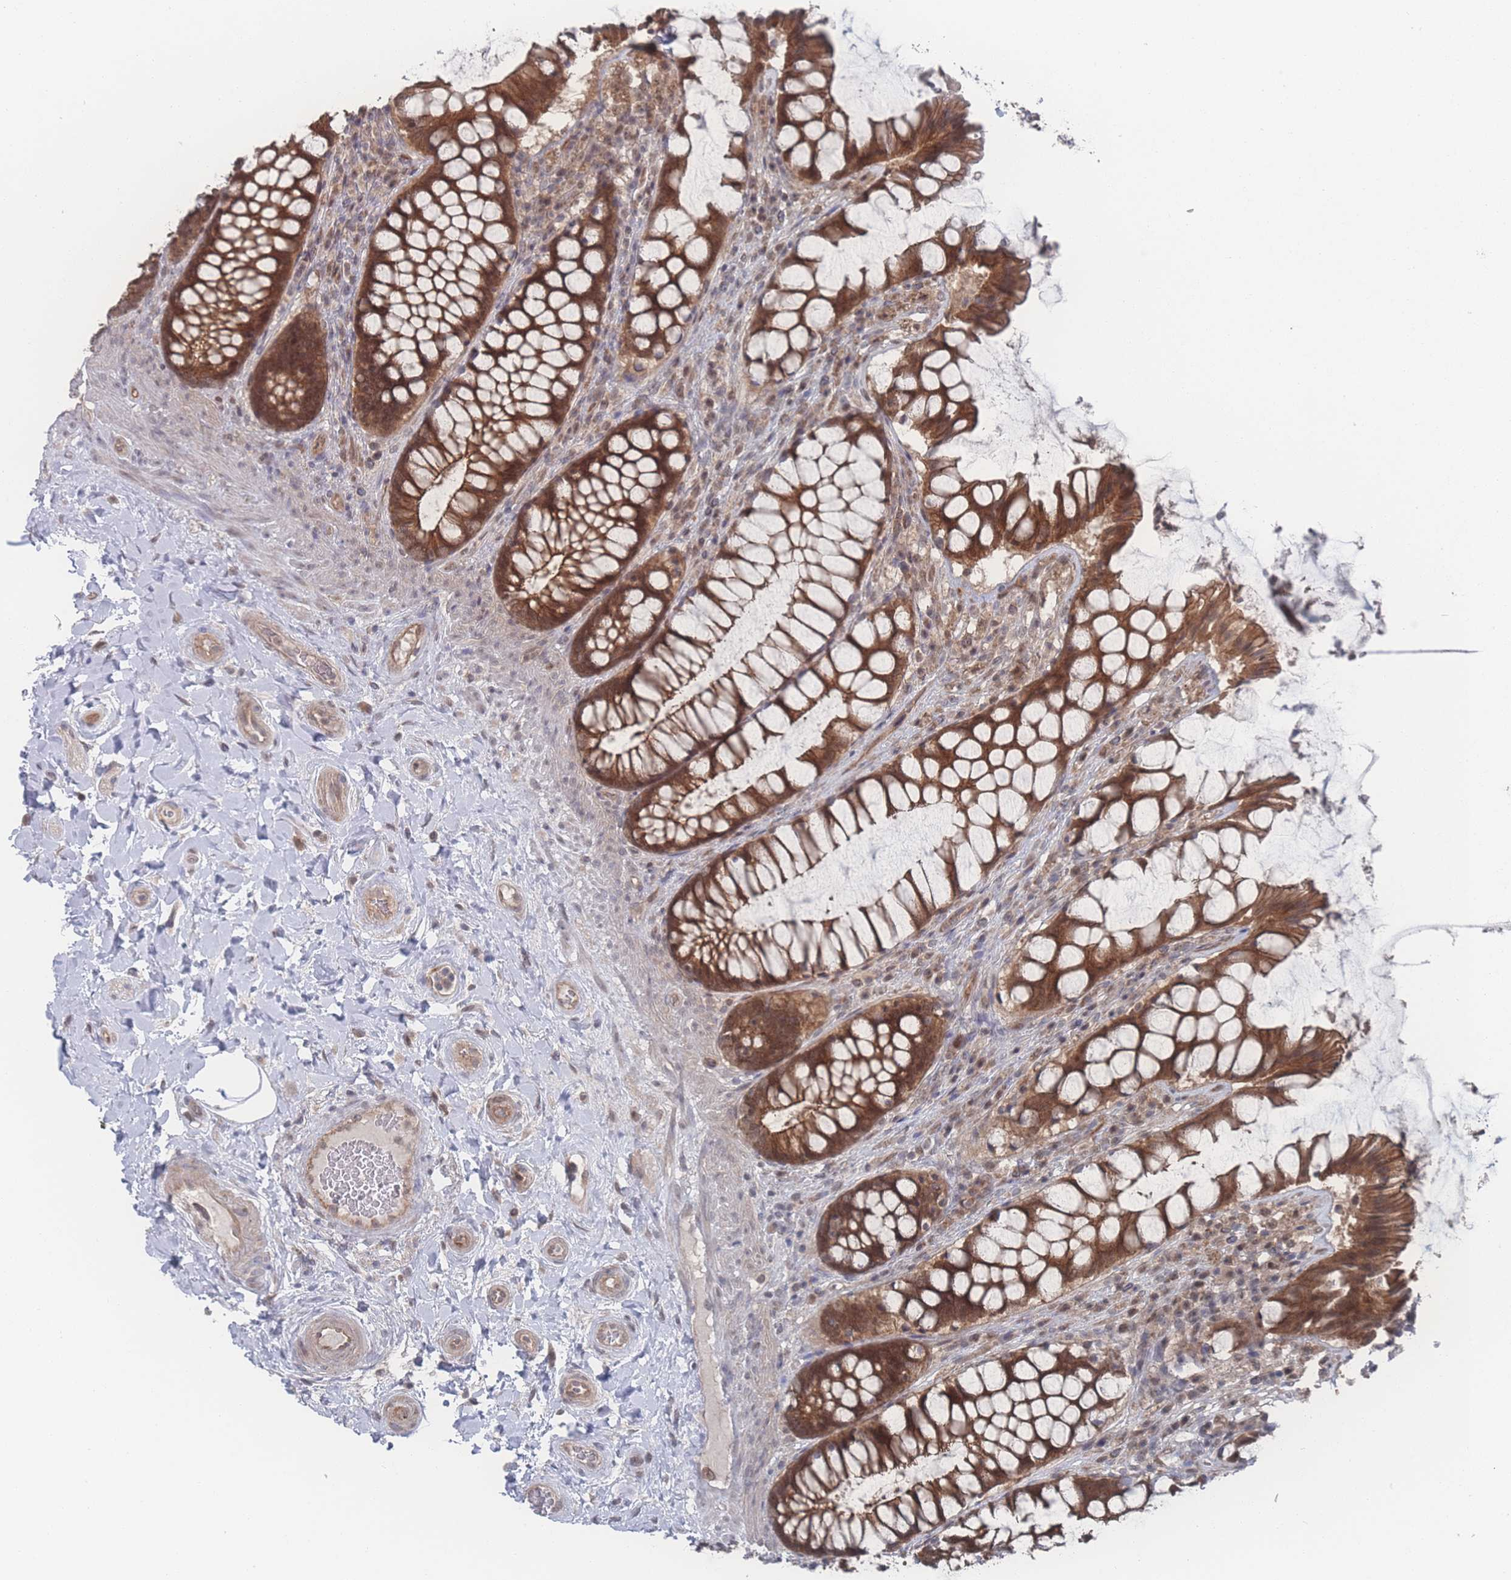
{"staining": {"intensity": "strong", "quantity": ">75%", "location": "cytoplasmic/membranous,nuclear"}, "tissue": "rectum", "cell_type": "Glandular cells", "image_type": "normal", "snomed": [{"axis": "morphology", "description": "Normal tissue, NOS"}, {"axis": "topography", "description": "Rectum"}], "caption": "An immunohistochemistry (IHC) photomicrograph of benign tissue is shown. Protein staining in brown highlights strong cytoplasmic/membranous,nuclear positivity in rectum within glandular cells. (IHC, brightfield microscopy, high magnification).", "gene": "NBEAL1", "patient": {"sex": "female", "age": 58}}